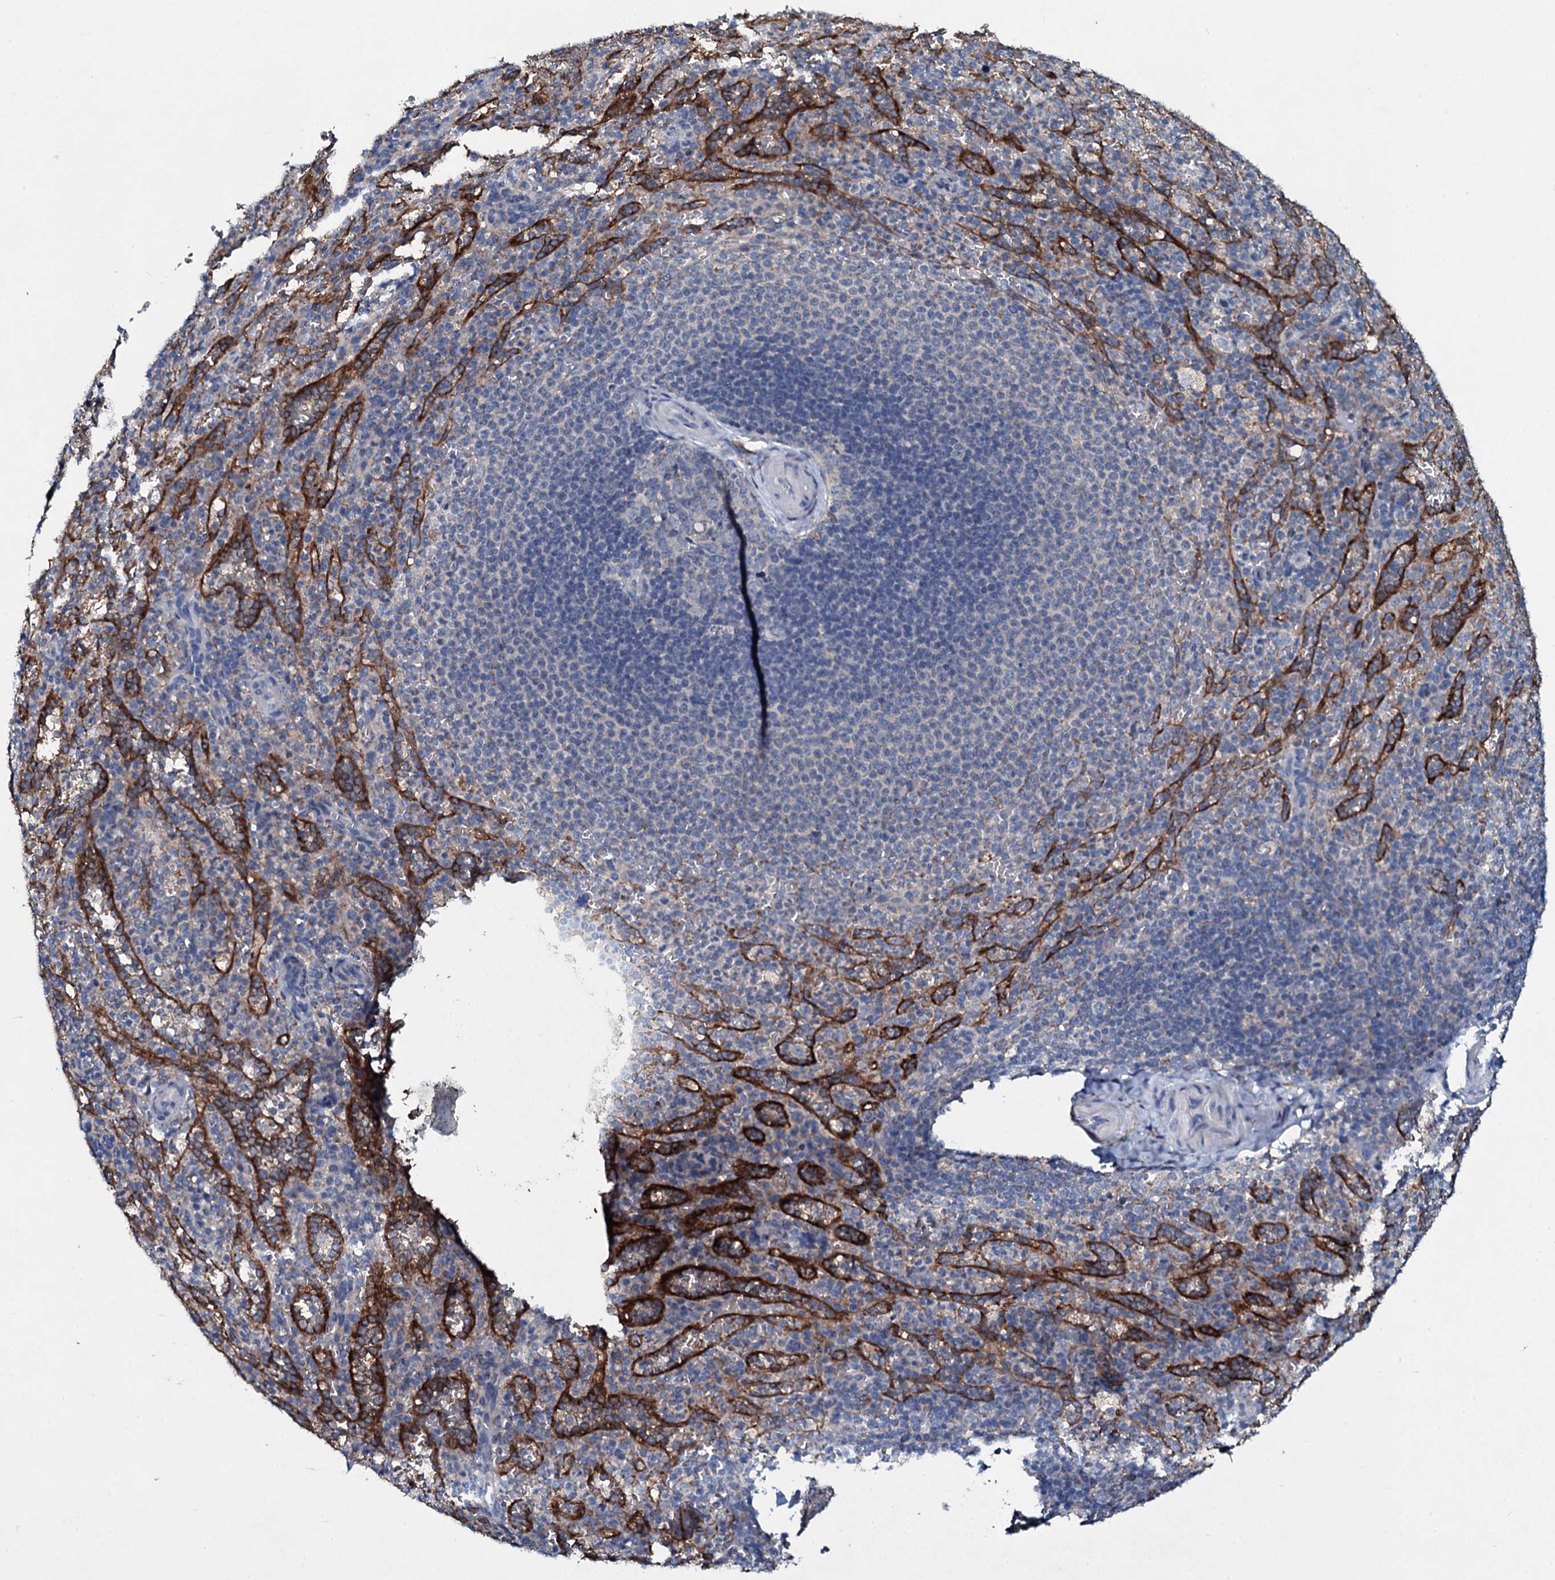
{"staining": {"intensity": "negative", "quantity": "none", "location": "none"}, "tissue": "spleen", "cell_type": "Cells in red pulp", "image_type": "normal", "snomed": [{"axis": "morphology", "description": "Normal tissue, NOS"}, {"axis": "topography", "description": "Spleen"}], "caption": "Human spleen stained for a protein using IHC demonstrates no expression in cells in red pulp.", "gene": "TPGS2", "patient": {"sex": "female", "age": 21}}